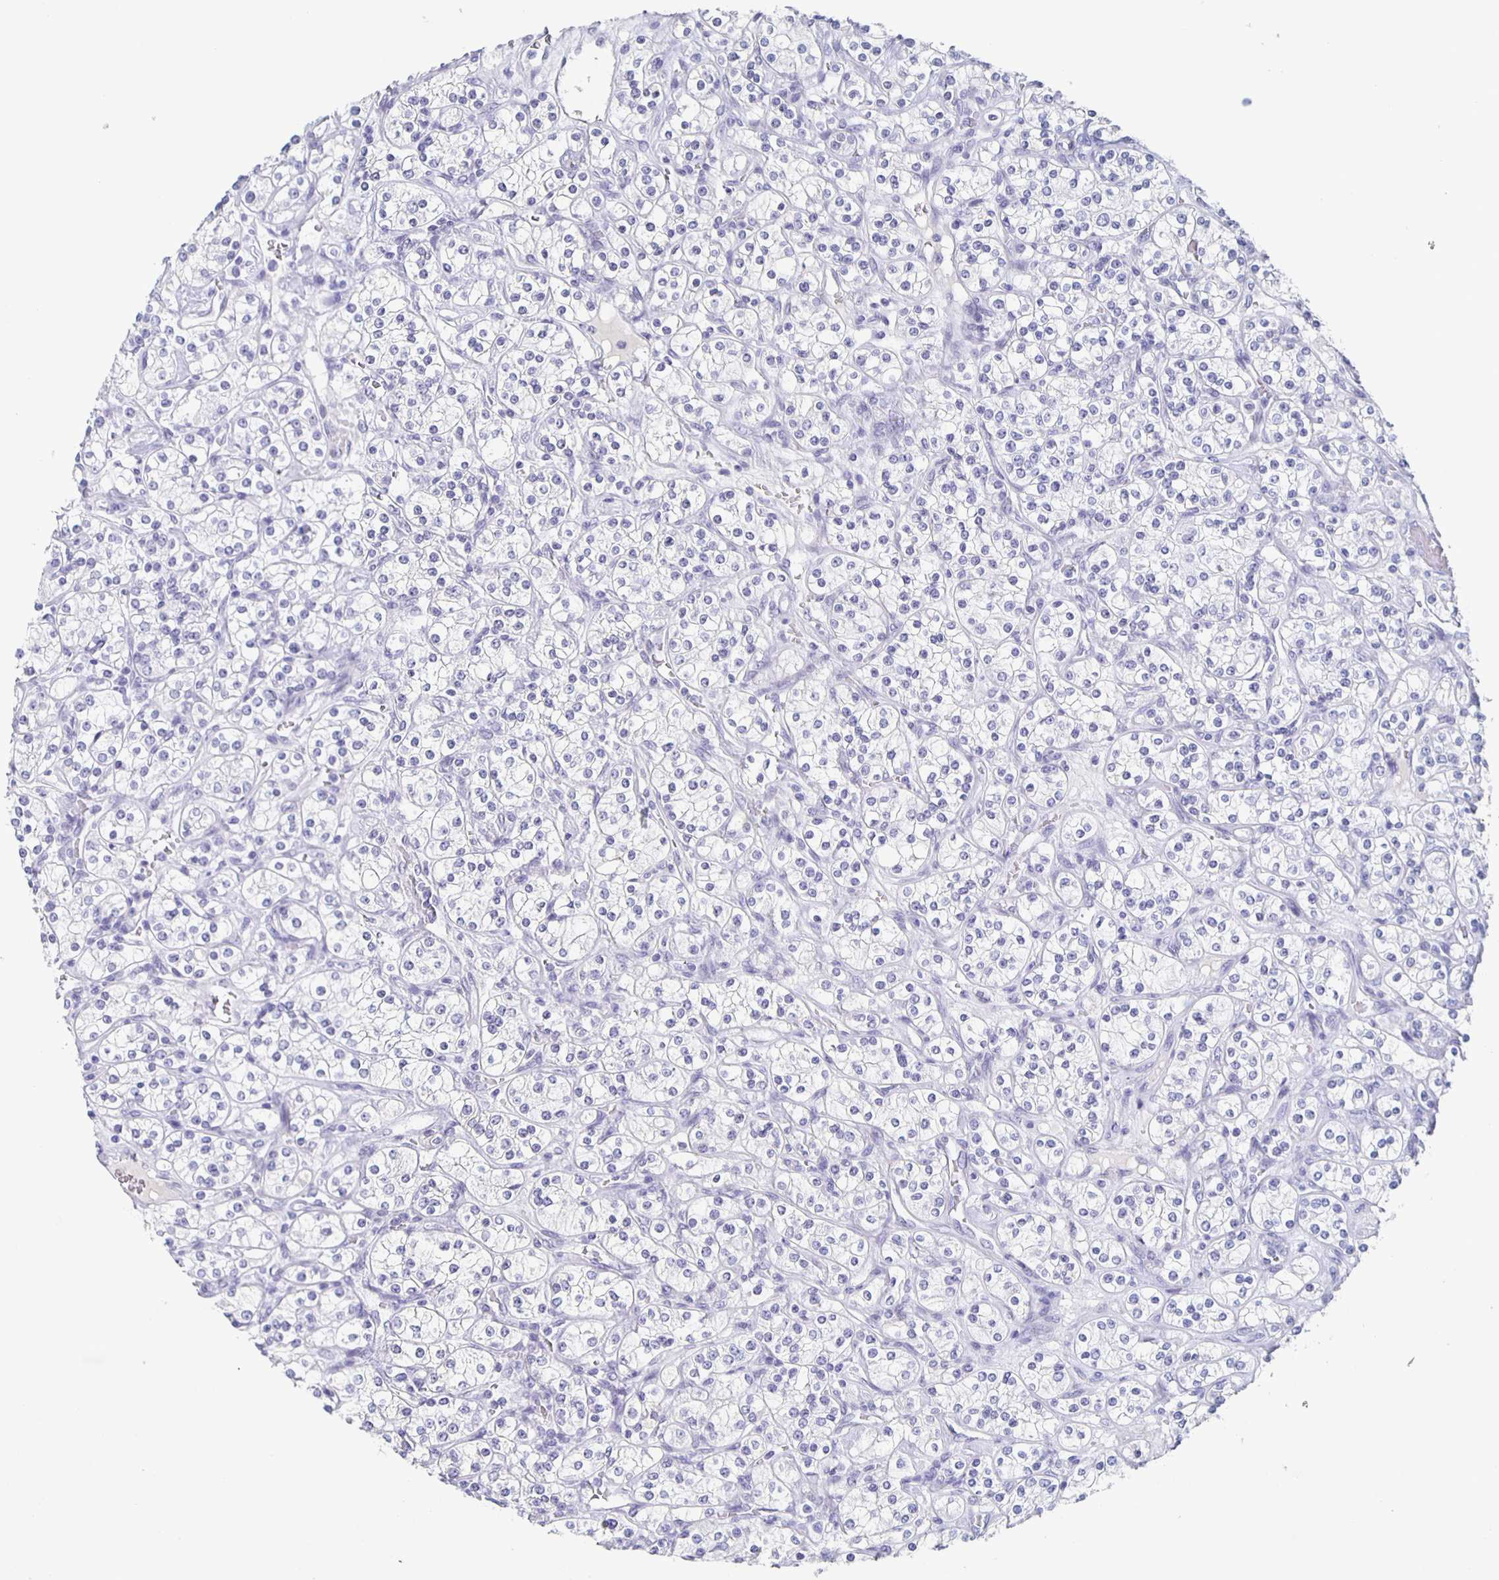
{"staining": {"intensity": "negative", "quantity": "none", "location": "none"}, "tissue": "renal cancer", "cell_type": "Tumor cells", "image_type": "cancer", "snomed": [{"axis": "morphology", "description": "Adenocarcinoma, NOS"}, {"axis": "topography", "description": "Kidney"}], "caption": "Renal cancer (adenocarcinoma) stained for a protein using immunohistochemistry (IHC) exhibits no staining tumor cells.", "gene": "CCDC17", "patient": {"sex": "male", "age": 77}}